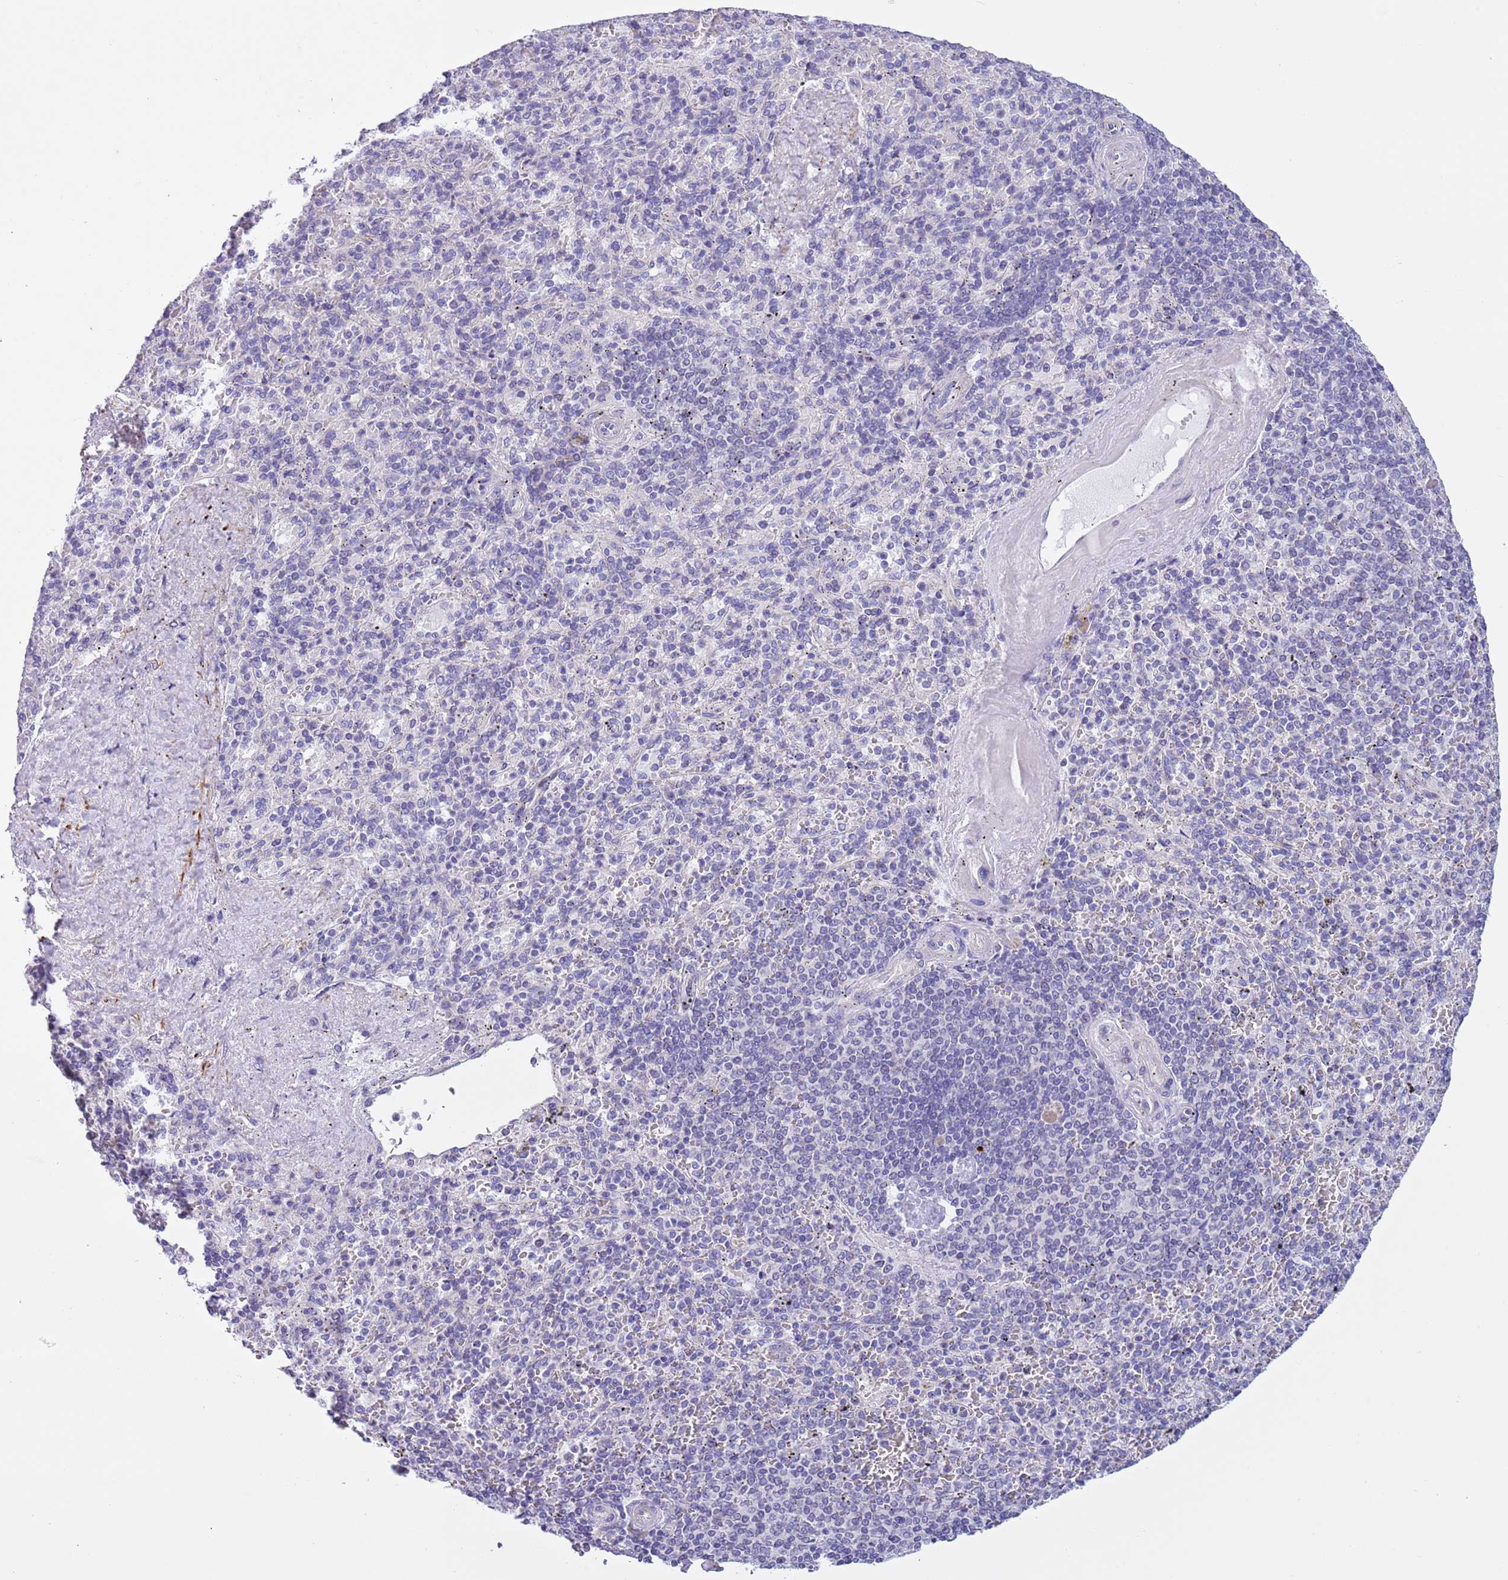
{"staining": {"intensity": "negative", "quantity": "none", "location": "none"}, "tissue": "spleen", "cell_type": "Cells in red pulp", "image_type": "normal", "snomed": [{"axis": "morphology", "description": "Normal tissue, NOS"}, {"axis": "topography", "description": "Spleen"}], "caption": "High magnification brightfield microscopy of unremarkable spleen stained with DAB (brown) and counterstained with hematoxylin (blue): cells in red pulp show no significant expression.", "gene": "NET1", "patient": {"sex": "male", "age": 82}}